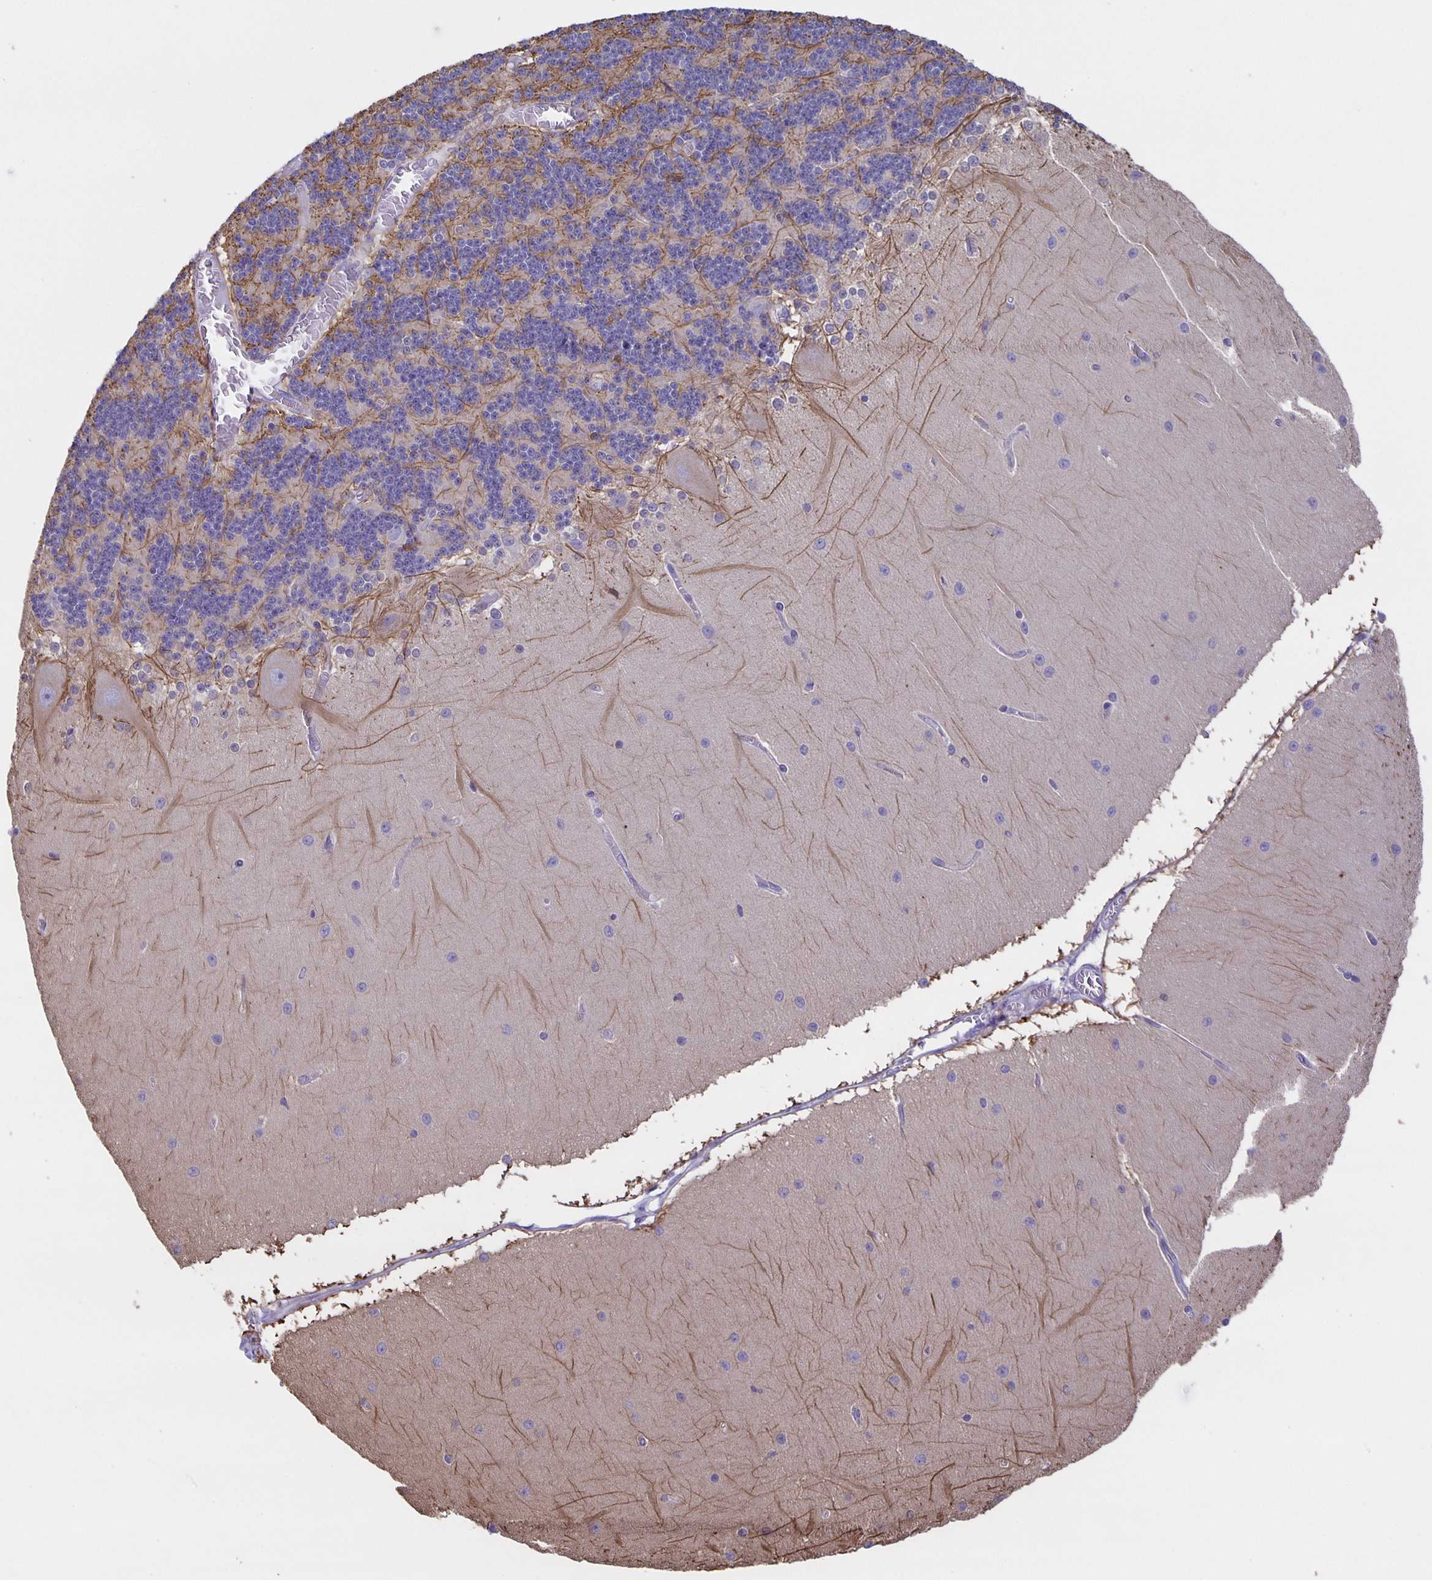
{"staining": {"intensity": "negative", "quantity": "none", "location": "none"}, "tissue": "cerebellum", "cell_type": "Cells in granular layer", "image_type": "normal", "snomed": [{"axis": "morphology", "description": "Normal tissue, NOS"}, {"axis": "topography", "description": "Cerebellum"}], "caption": "Protein analysis of normal cerebellum demonstrates no significant staining in cells in granular layer.", "gene": "MARCHF6", "patient": {"sex": "female", "age": 54}}